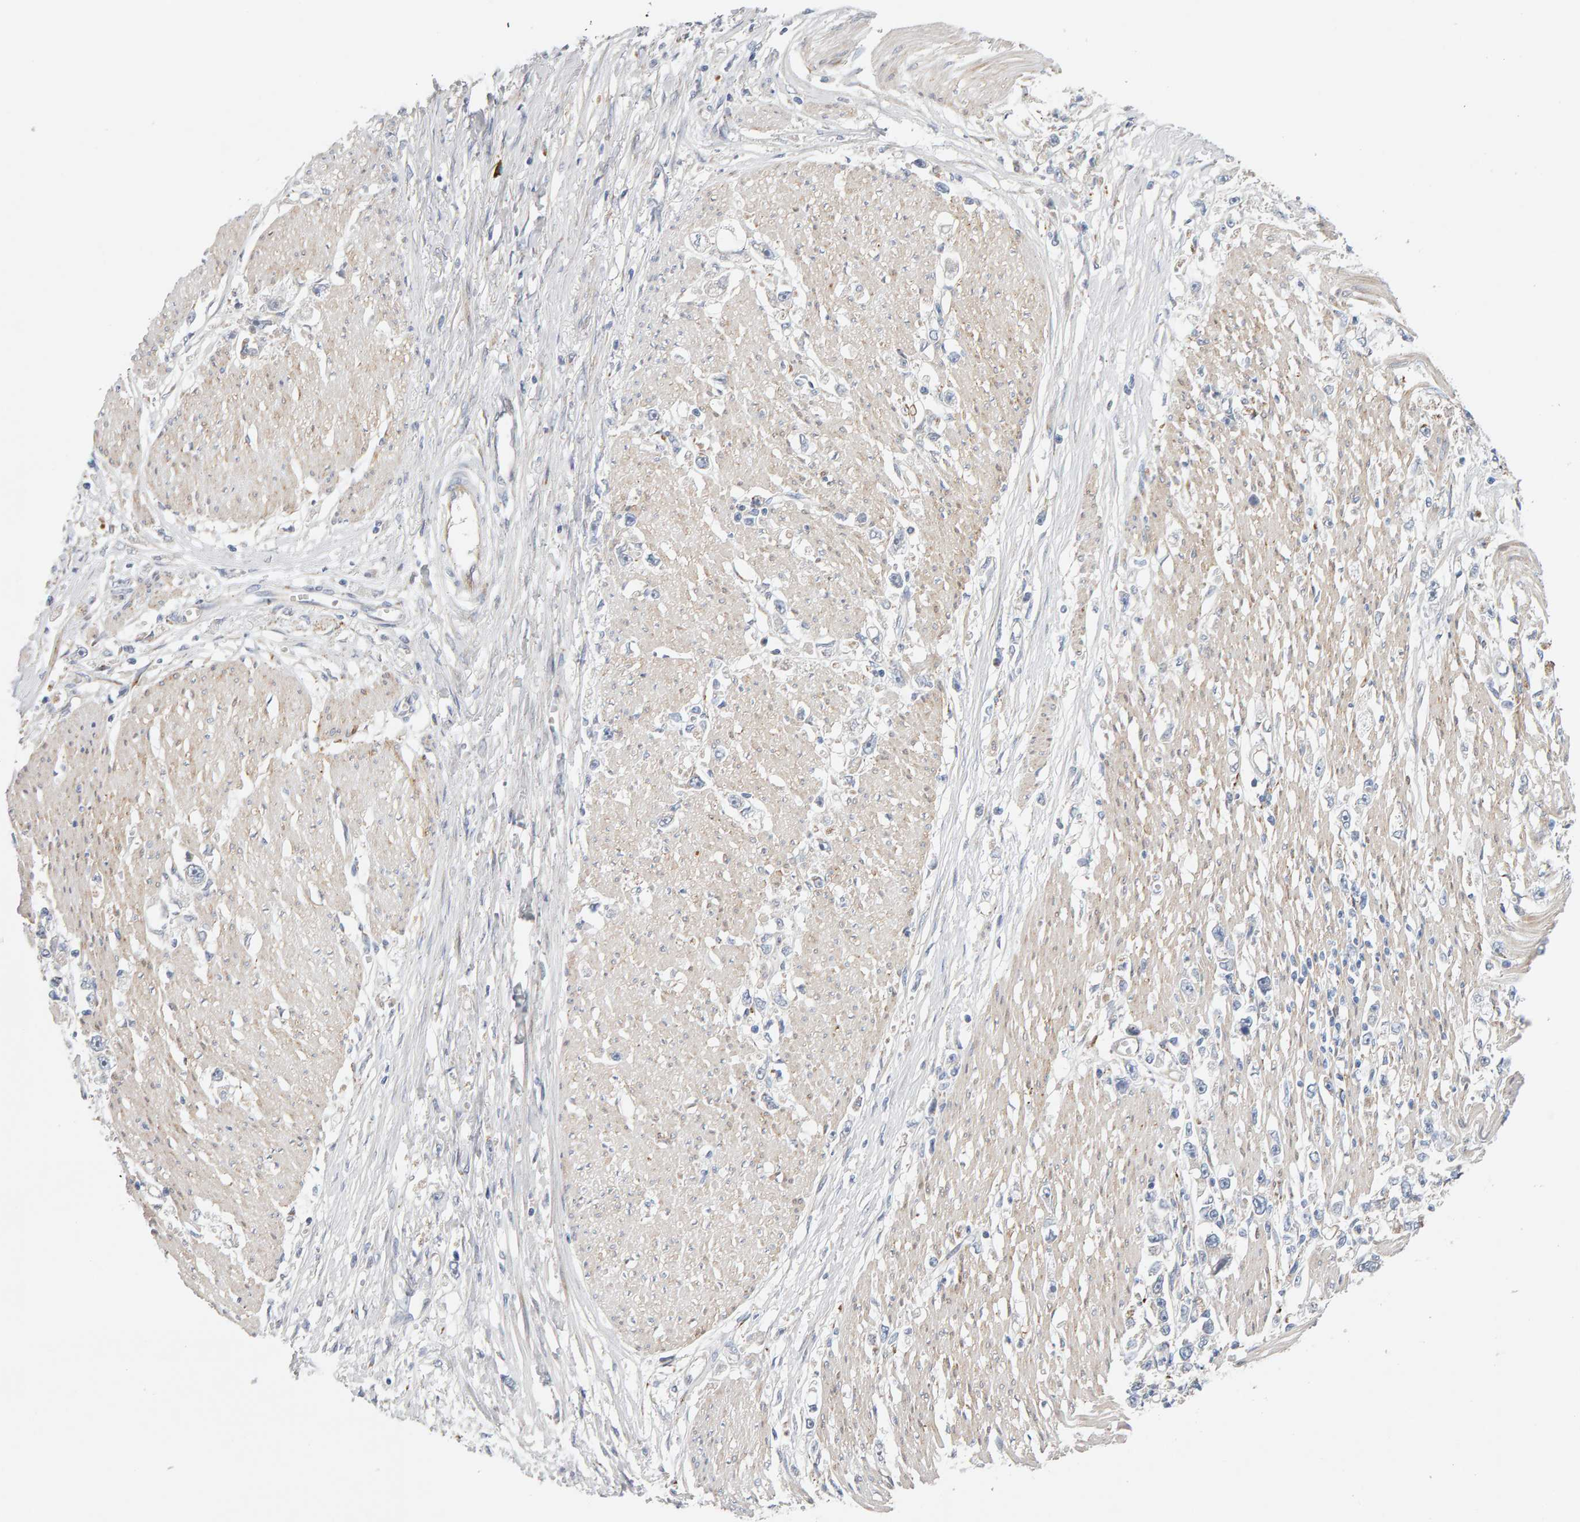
{"staining": {"intensity": "negative", "quantity": "none", "location": "none"}, "tissue": "stomach cancer", "cell_type": "Tumor cells", "image_type": "cancer", "snomed": [{"axis": "morphology", "description": "Adenocarcinoma, NOS"}, {"axis": "topography", "description": "Stomach"}], "caption": "The histopathology image reveals no staining of tumor cells in stomach cancer. (Brightfield microscopy of DAB IHC at high magnification).", "gene": "ENGASE", "patient": {"sex": "female", "age": 59}}